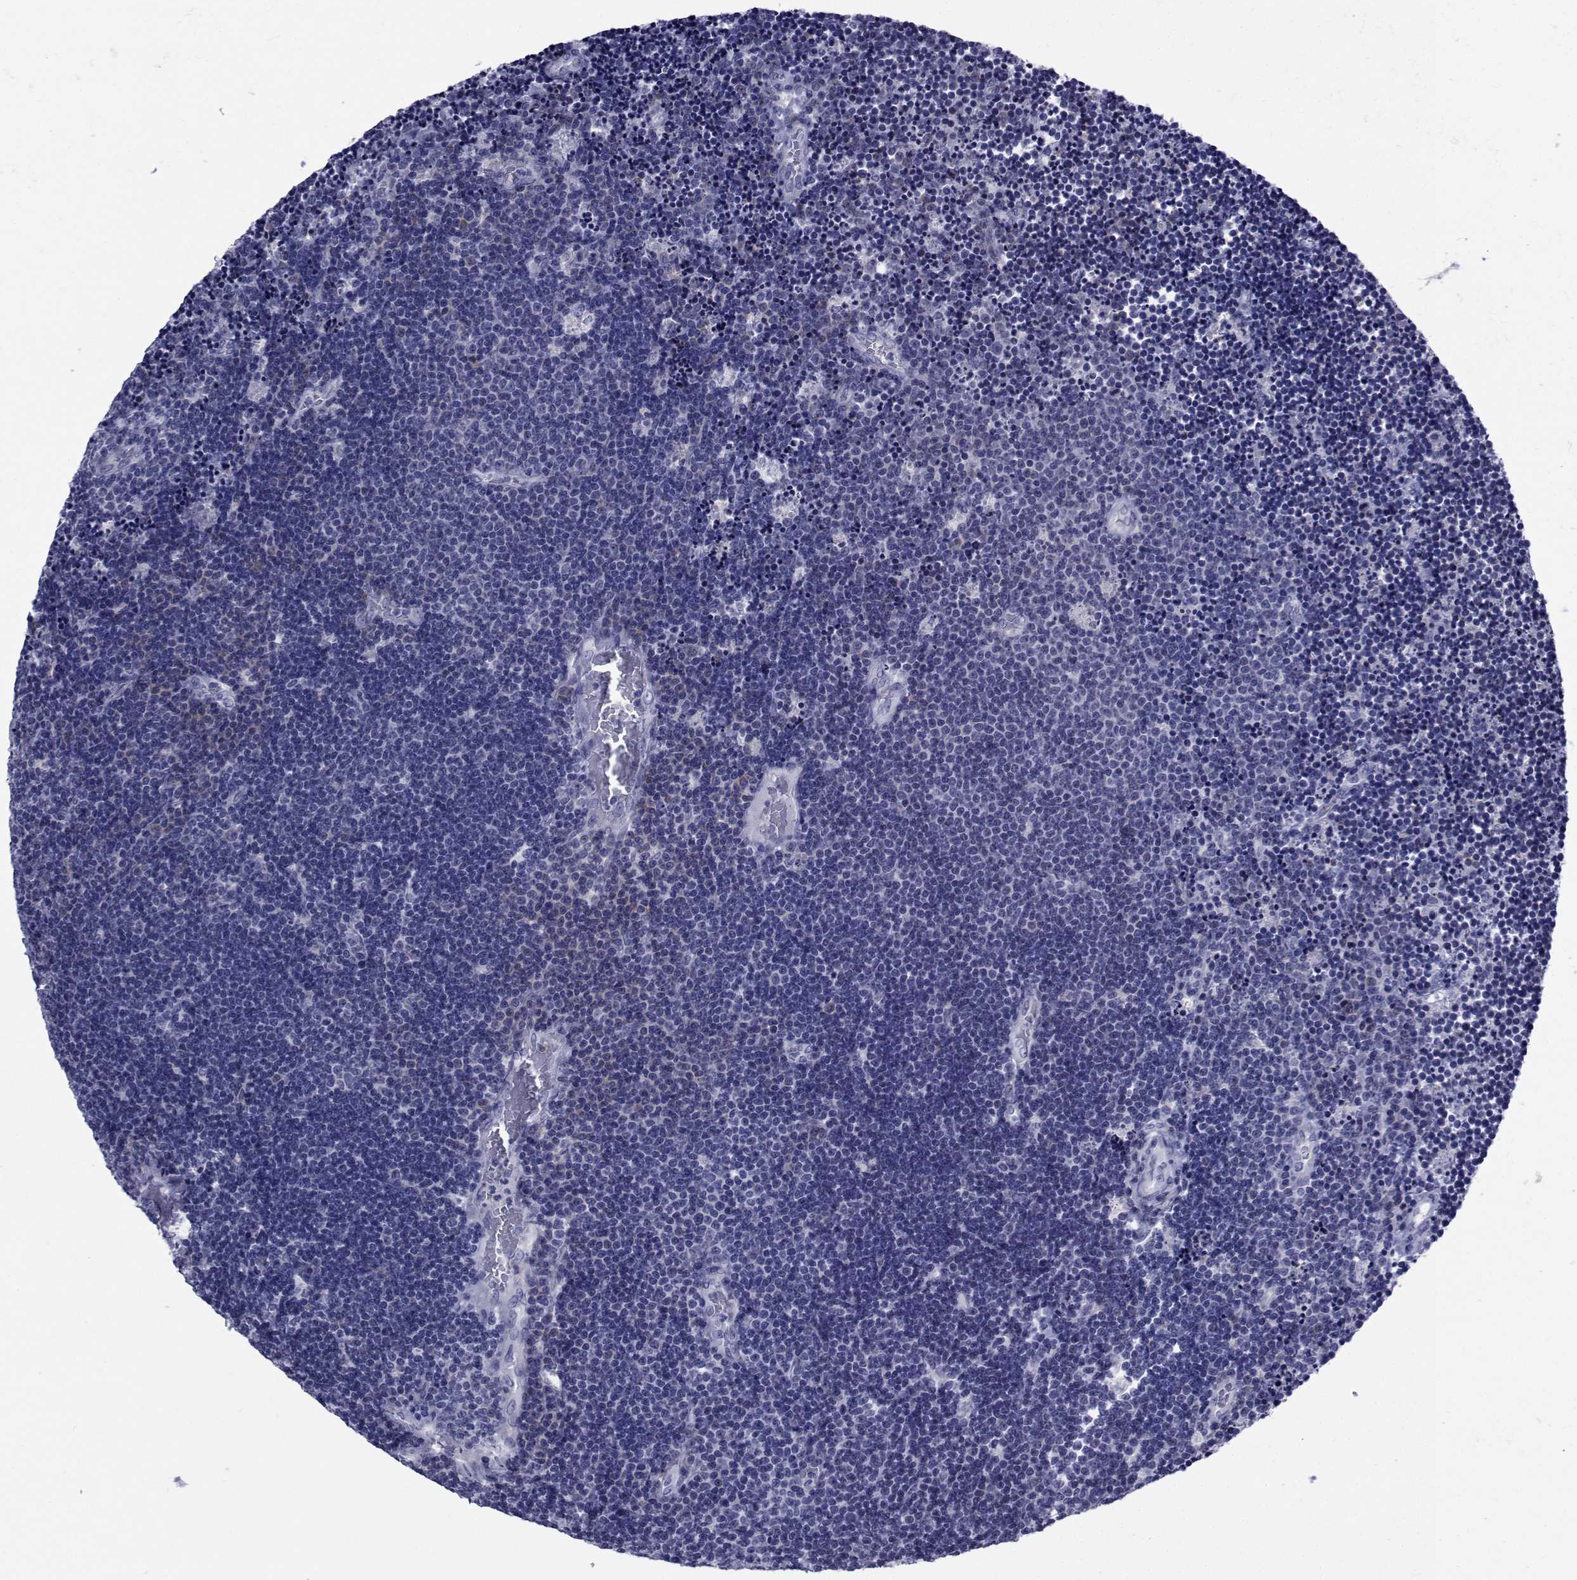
{"staining": {"intensity": "negative", "quantity": "none", "location": "none"}, "tissue": "lymphoma", "cell_type": "Tumor cells", "image_type": "cancer", "snomed": [{"axis": "morphology", "description": "Malignant lymphoma, non-Hodgkin's type, Low grade"}, {"axis": "topography", "description": "Brain"}], "caption": "Micrograph shows no significant protein positivity in tumor cells of lymphoma.", "gene": "ROPN1", "patient": {"sex": "female", "age": 66}}